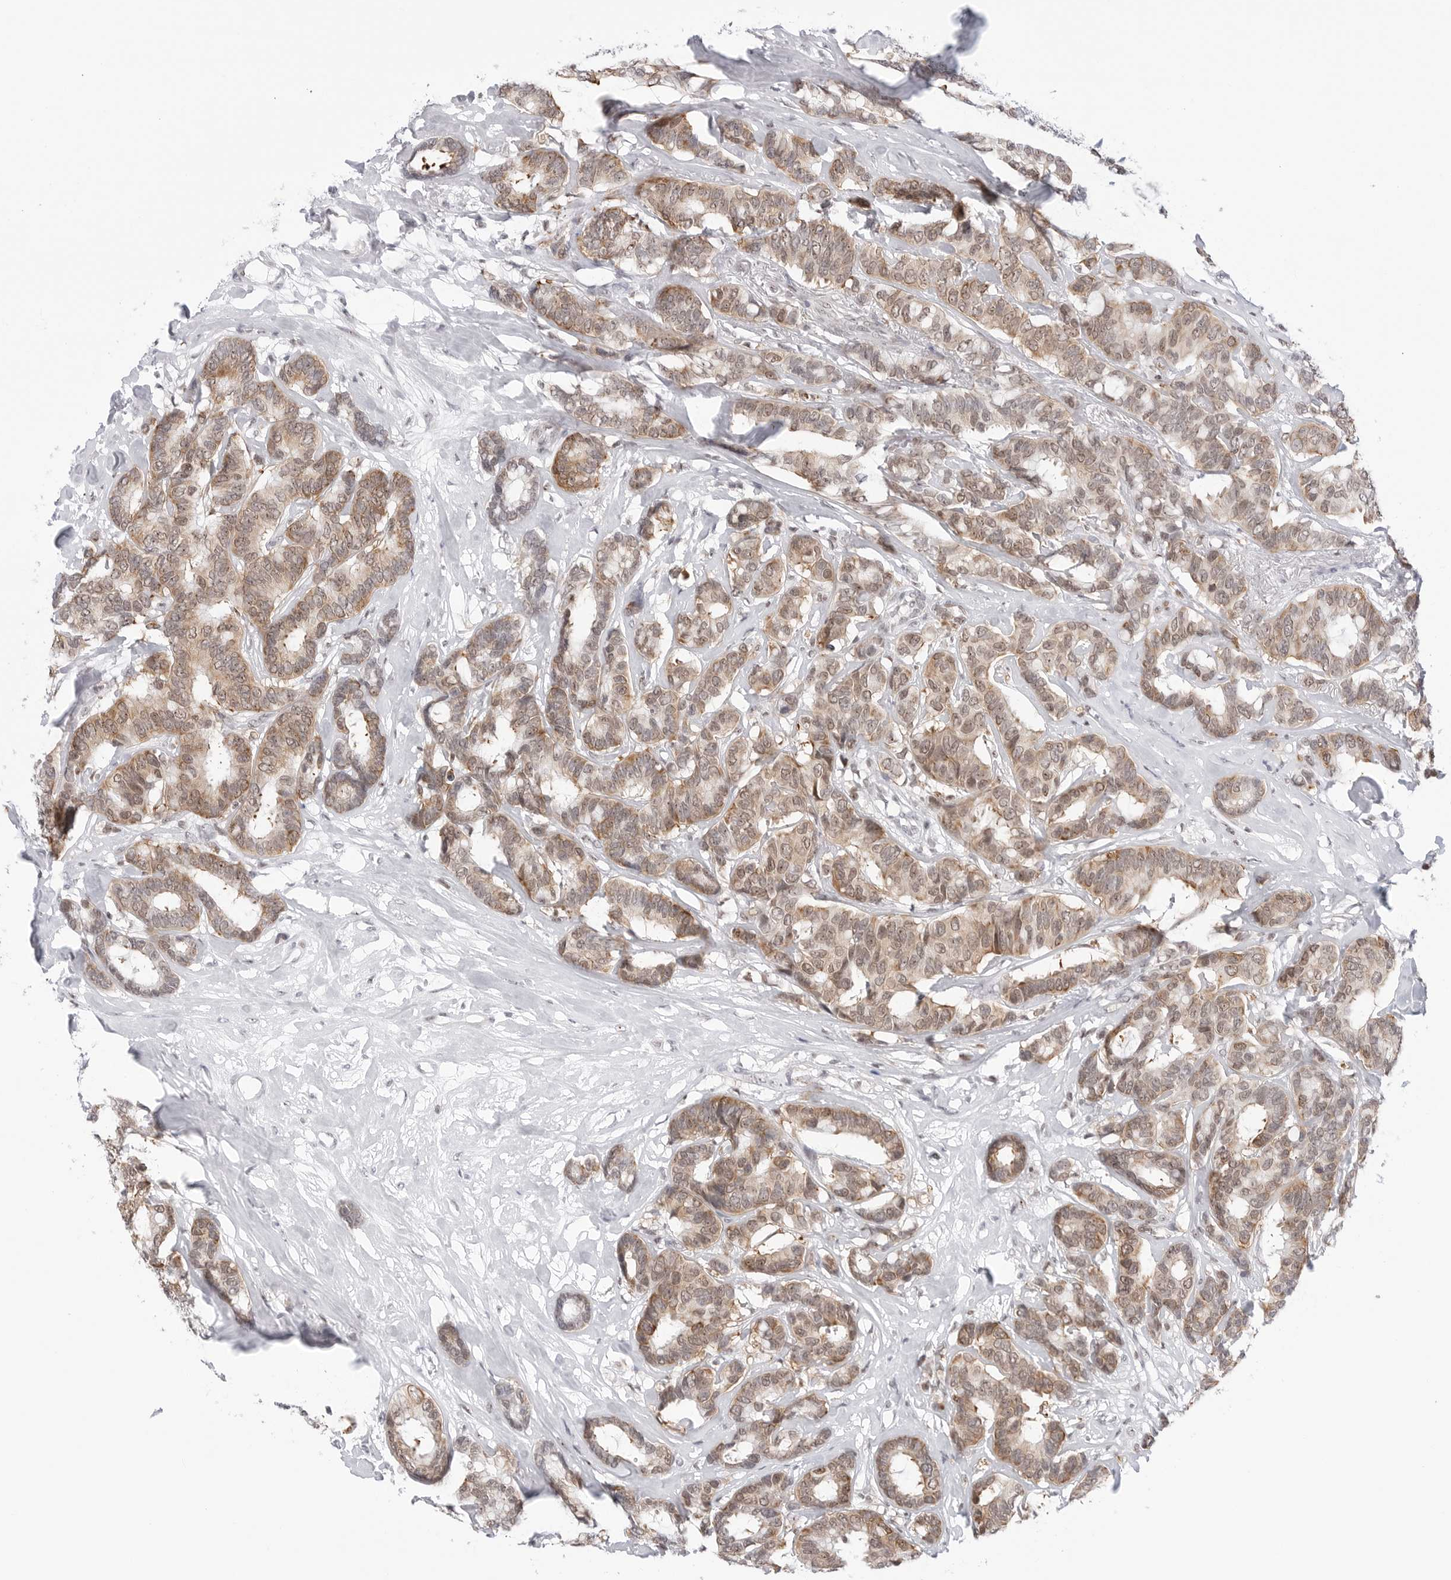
{"staining": {"intensity": "moderate", "quantity": ">75%", "location": "cytoplasmic/membranous,nuclear"}, "tissue": "breast cancer", "cell_type": "Tumor cells", "image_type": "cancer", "snomed": [{"axis": "morphology", "description": "Duct carcinoma"}, {"axis": "topography", "description": "Breast"}], "caption": "Human breast cancer (invasive ductal carcinoma) stained with a protein marker displays moderate staining in tumor cells.", "gene": "C1orf162", "patient": {"sex": "female", "age": 87}}